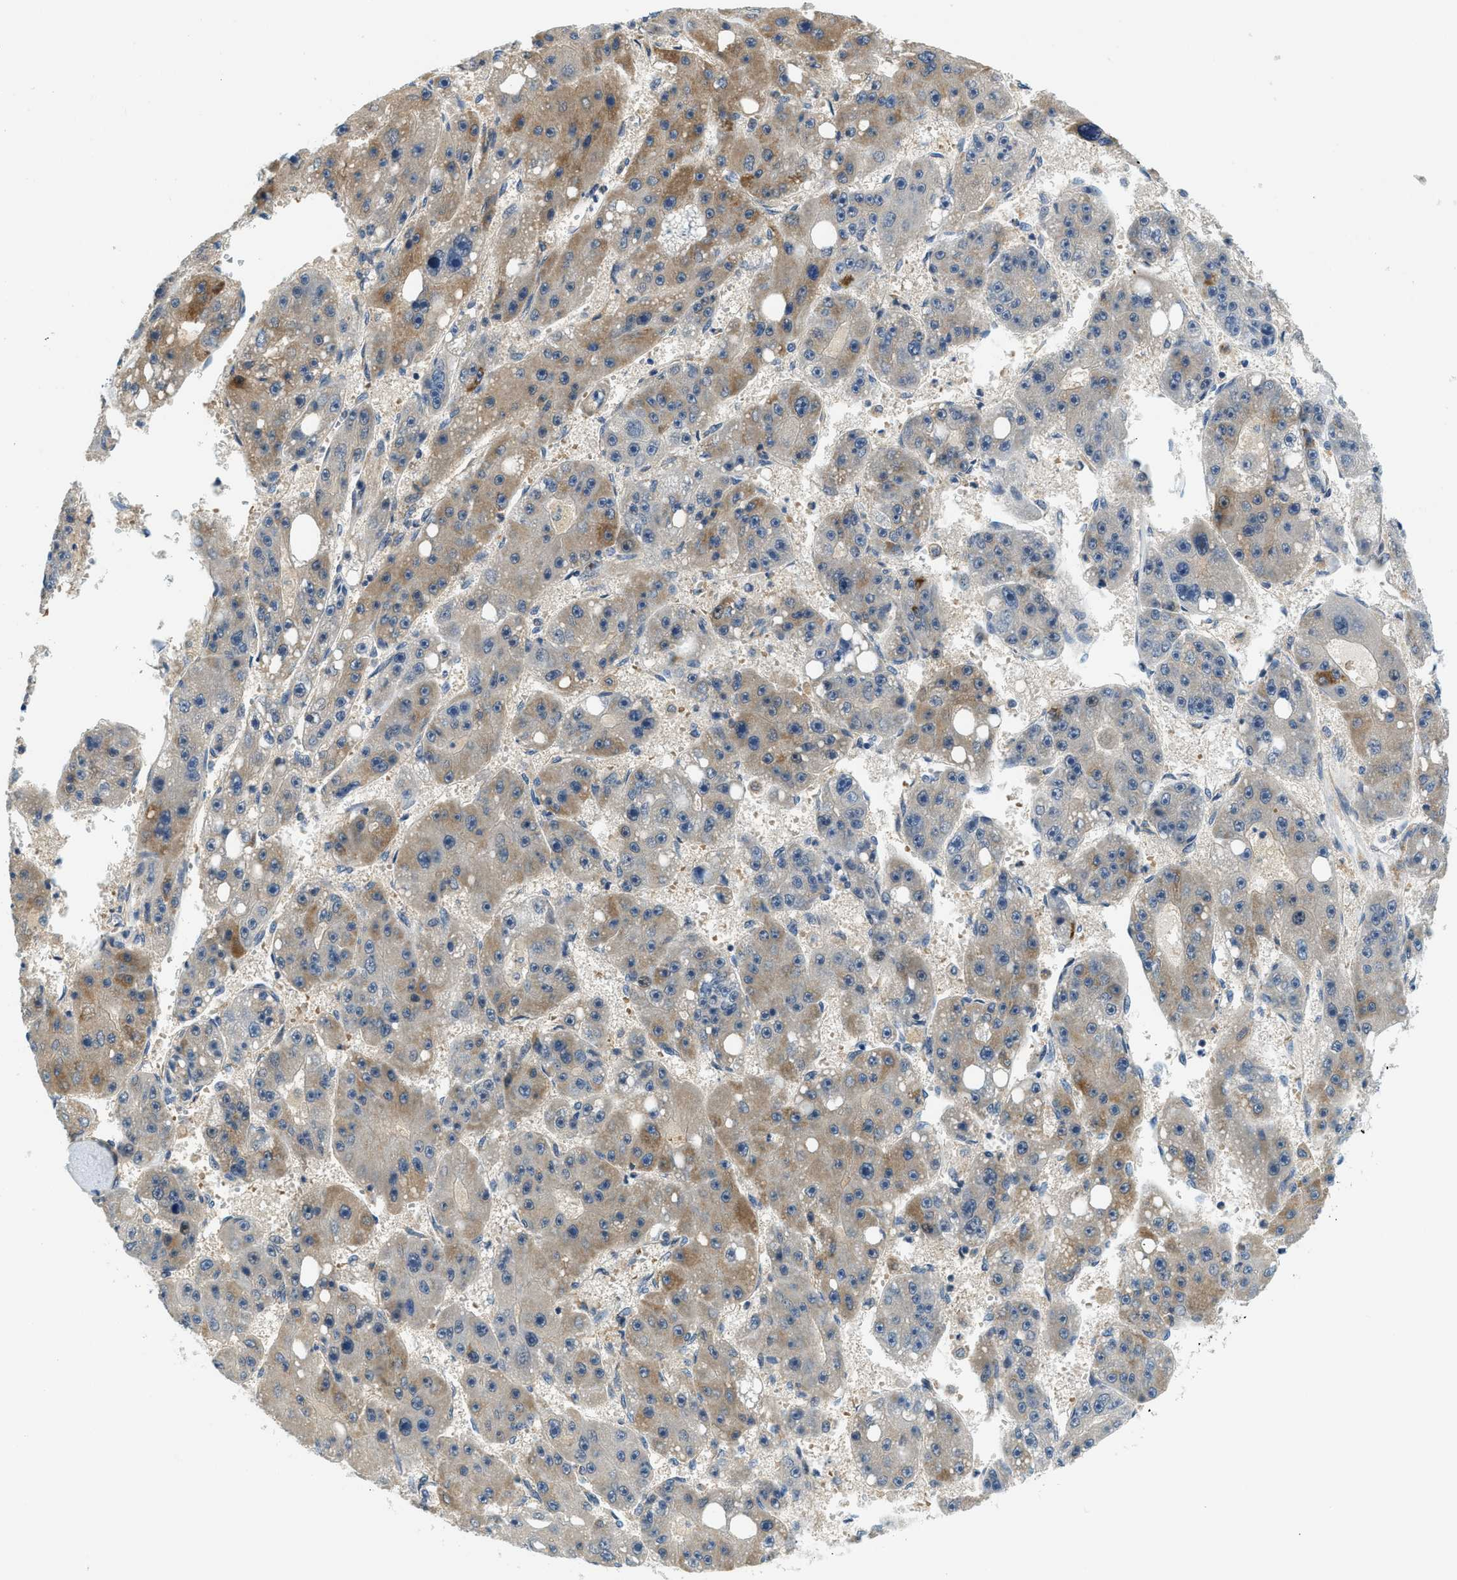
{"staining": {"intensity": "moderate", "quantity": "<25%", "location": "cytoplasmic/membranous"}, "tissue": "liver cancer", "cell_type": "Tumor cells", "image_type": "cancer", "snomed": [{"axis": "morphology", "description": "Carcinoma, Hepatocellular, NOS"}, {"axis": "topography", "description": "Liver"}], "caption": "This is an image of immunohistochemistry staining of liver cancer, which shows moderate expression in the cytoplasmic/membranous of tumor cells.", "gene": "KCNK1", "patient": {"sex": "female", "age": 61}}